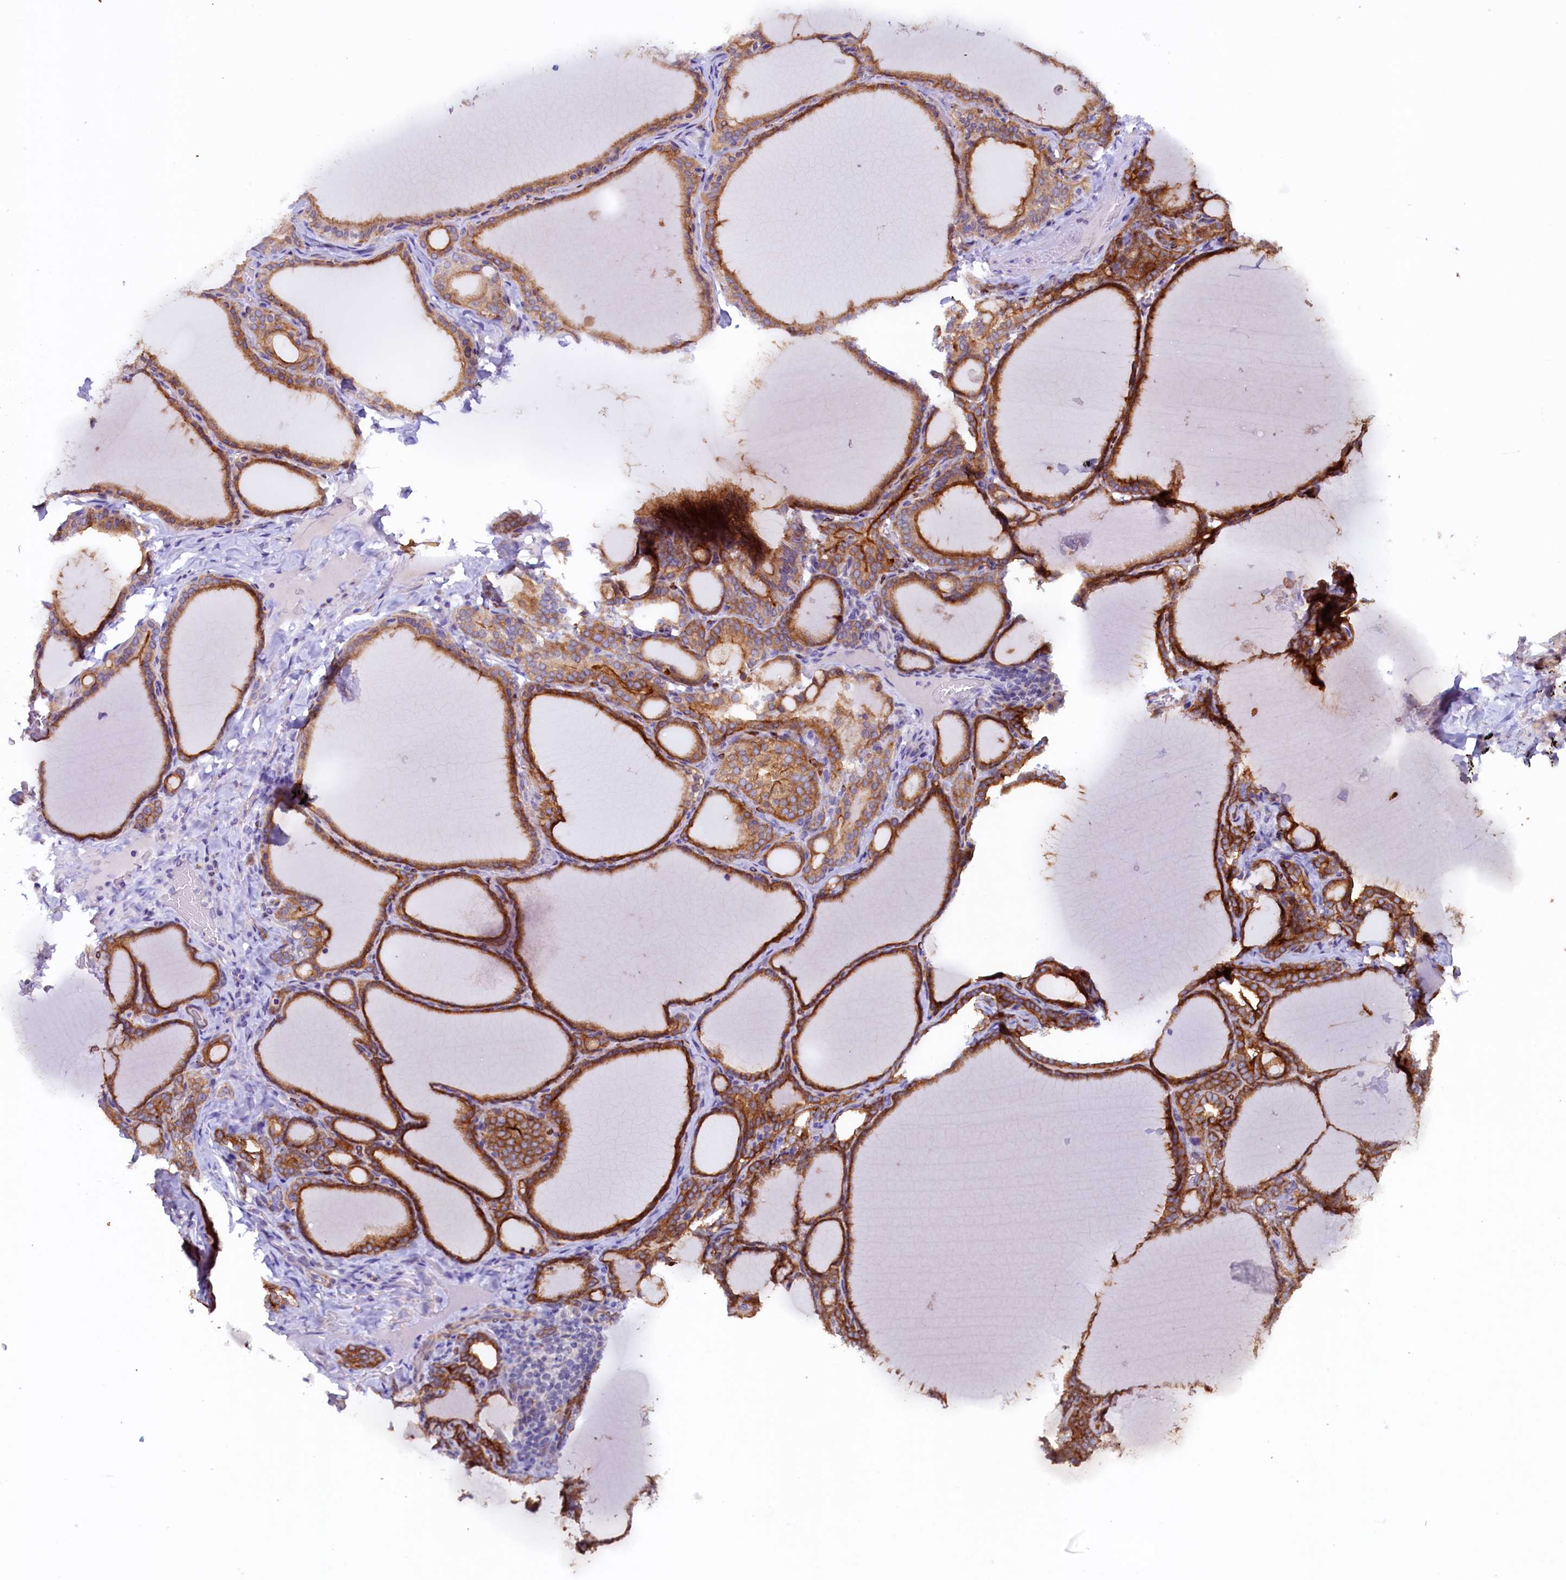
{"staining": {"intensity": "moderate", "quantity": ">75%", "location": "cytoplasmic/membranous"}, "tissue": "thyroid gland", "cell_type": "Glandular cells", "image_type": "normal", "snomed": [{"axis": "morphology", "description": "Normal tissue, NOS"}, {"axis": "topography", "description": "Thyroid gland"}], "caption": "A medium amount of moderate cytoplasmic/membranous positivity is present in approximately >75% of glandular cells in benign thyroid gland.", "gene": "PACSIN3", "patient": {"sex": "female", "age": 39}}